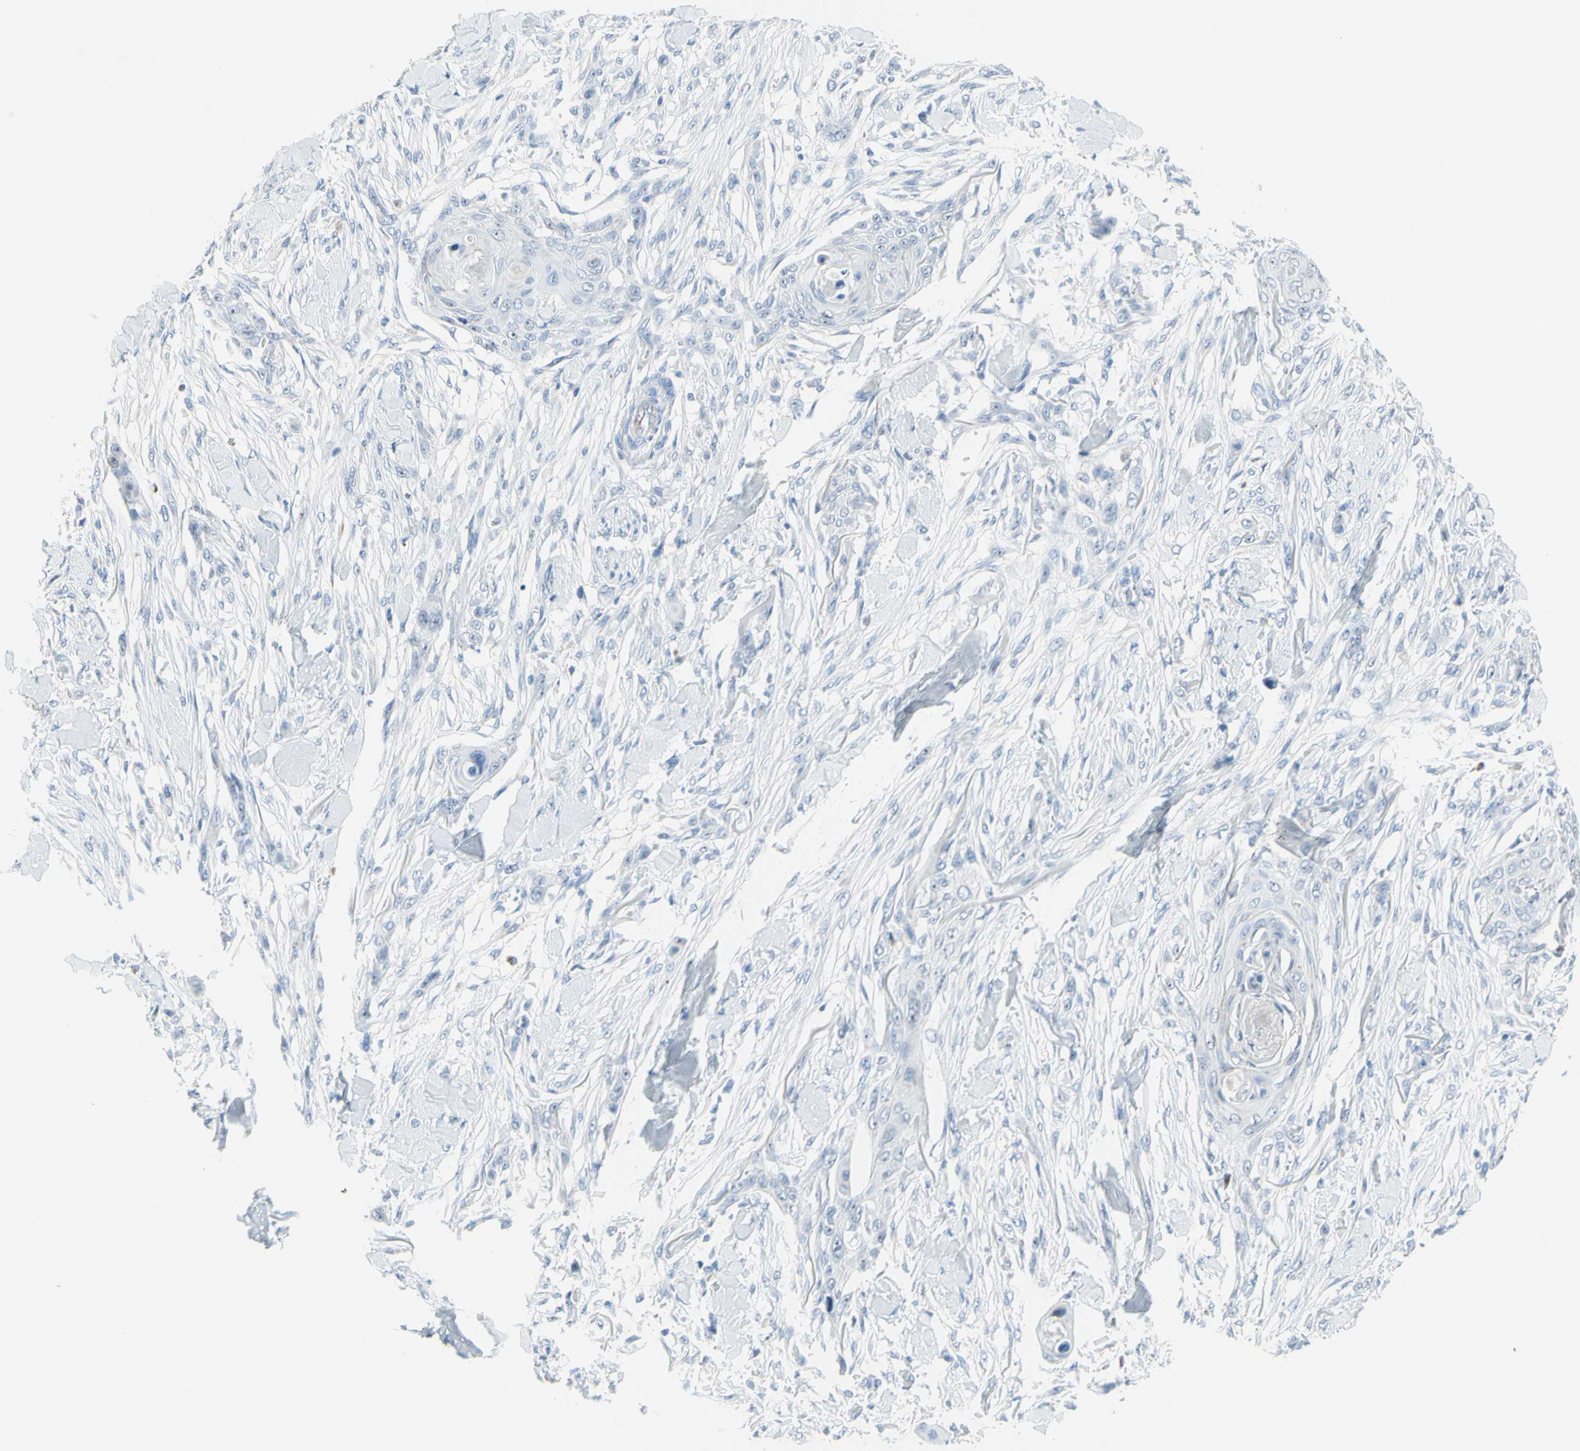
{"staining": {"intensity": "negative", "quantity": "none", "location": "none"}, "tissue": "skin cancer", "cell_type": "Tumor cells", "image_type": "cancer", "snomed": [{"axis": "morphology", "description": "Squamous cell carcinoma, NOS"}, {"axis": "topography", "description": "Skin"}], "caption": "IHC image of human skin cancer (squamous cell carcinoma) stained for a protein (brown), which reveals no staining in tumor cells.", "gene": "CYSLTR1", "patient": {"sex": "female", "age": 59}}